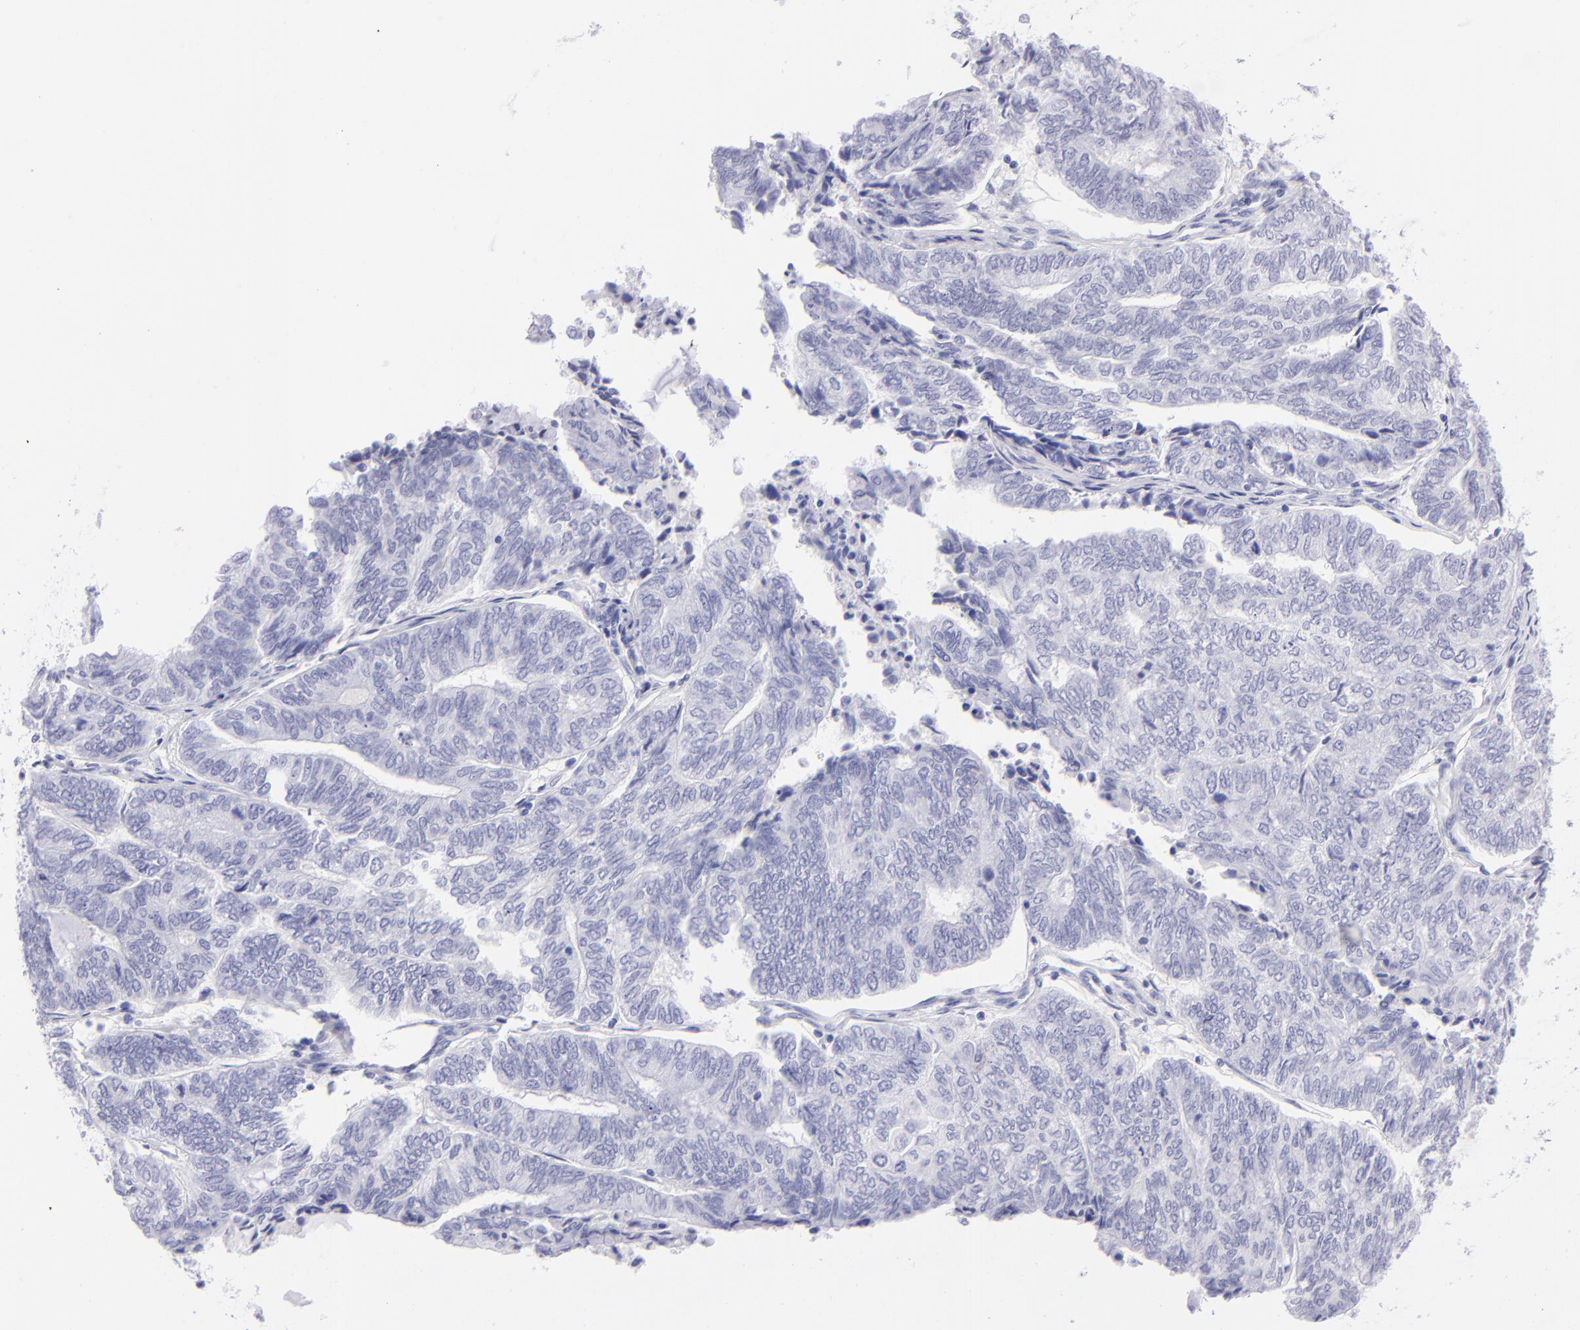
{"staining": {"intensity": "negative", "quantity": "none", "location": "none"}, "tissue": "endometrial cancer", "cell_type": "Tumor cells", "image_type": "cancer", "snomed": [{"axis": "morphology", "description": "Adenocarcinoma, NOS"}, {"axis": "topography", "description": "Uterus"}, {"axis": "topography", "description": "Endometrium"}], "caption": "High magnification brightfield microscopy of adenocarcinoma (endometrial) stained with DAB (3,3'-diaminobenzidine) (brown) and counterstained with hematoxylin (blue): tumor cells show no significant positivity. Brightfield microscopy of immunohistochemistry (IHC) stained with DAB (3,3'-diaminobenzidine) (brown) and hematoxylin (blue), captured at high magnification.", "gene": "SLC1A3", "patient": {"sex": "female", "age": 70}}